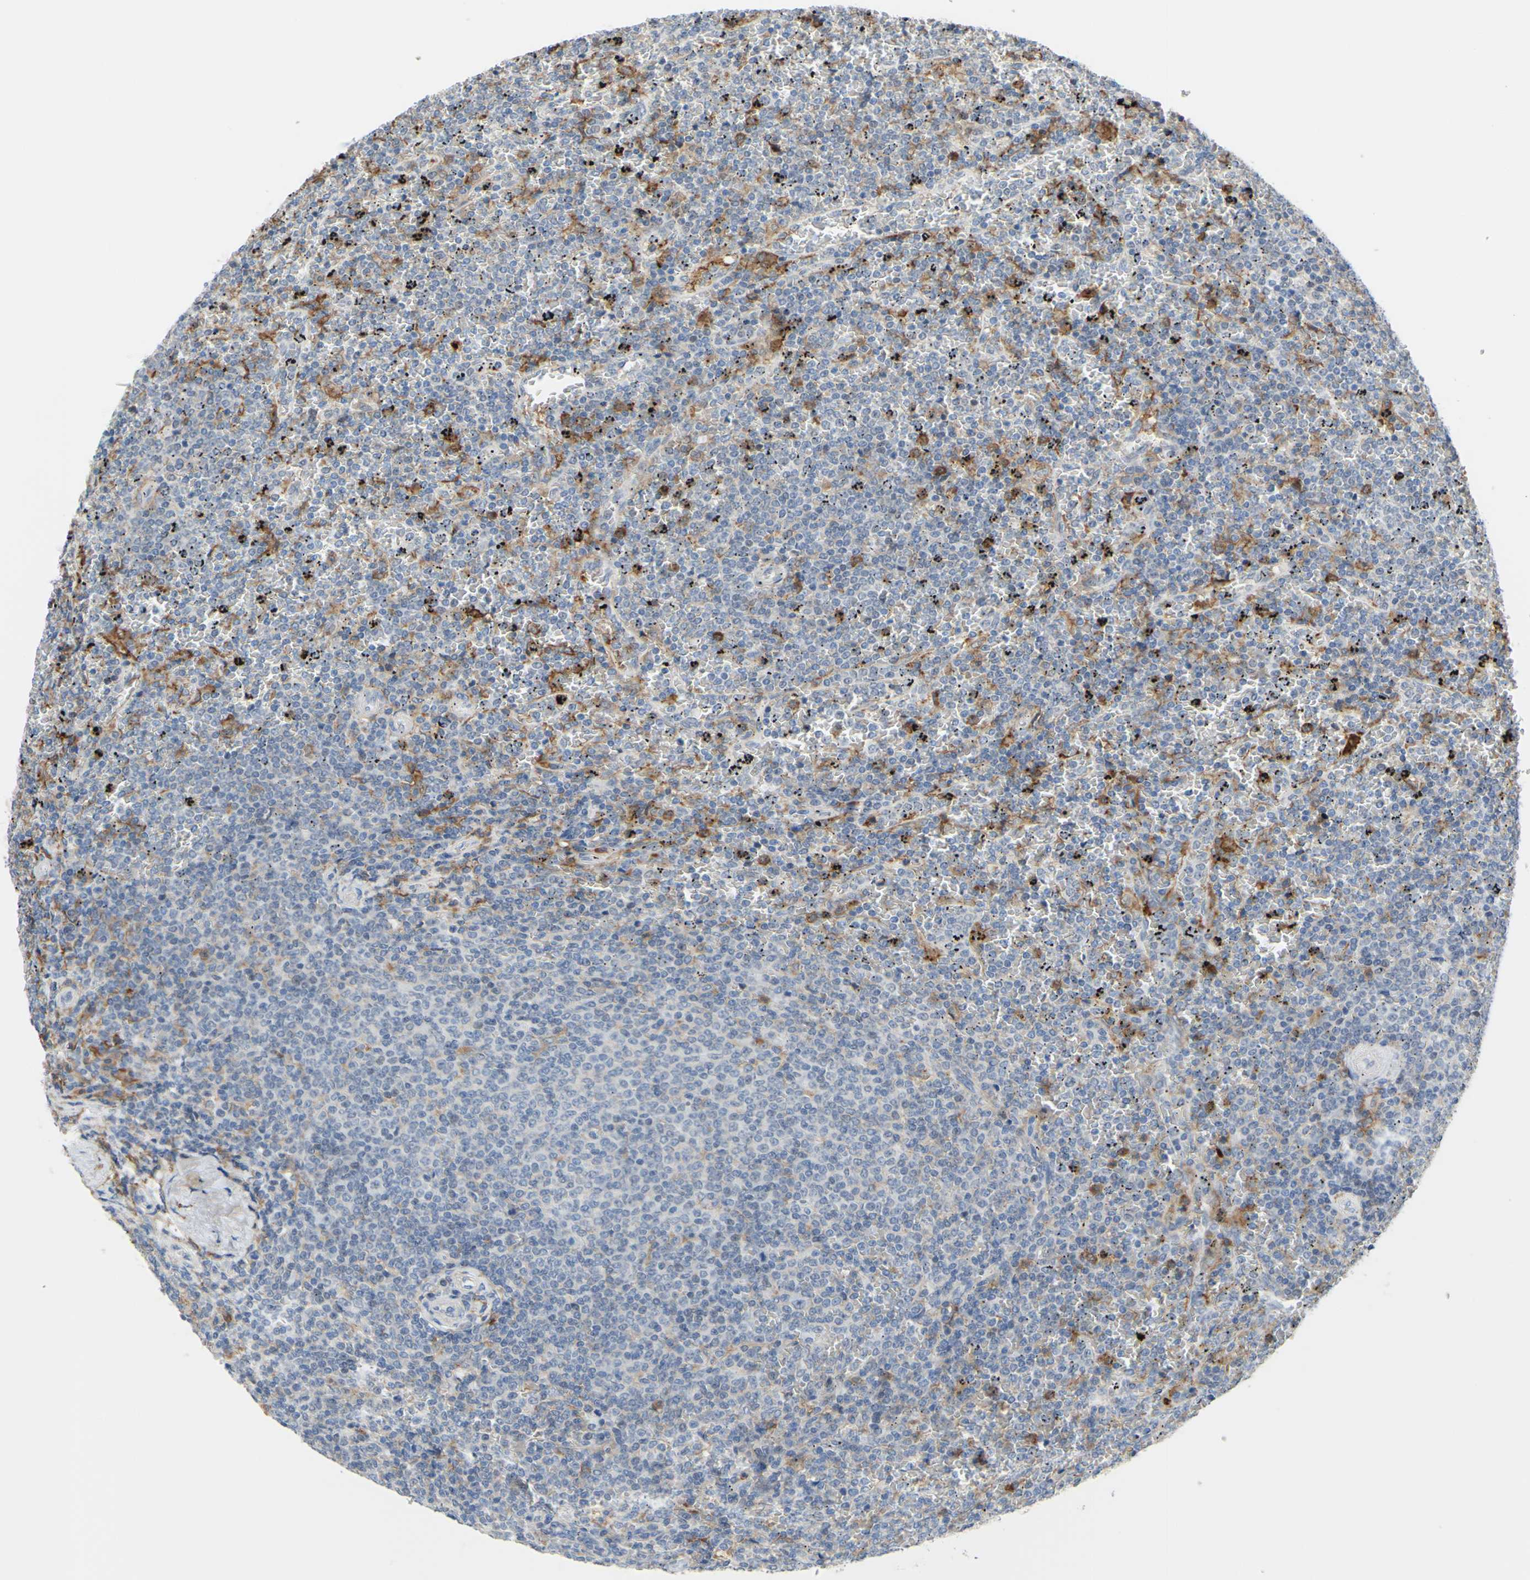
{"staining": {"intensity": "negative", "quantity": "none", "location": "none"}, "tissue": "lymphoma", "cell_type": "Tumor cells", "image_type": "cancer", "snomed": [{"axis": "morphology", "description": "Malignant lymphoma, non-Hodgkin's type, Low grade"}, {"axis": "topography", "description": "Spleen"}], "caption": "An image of malignant lymphoma, non-Hodgkin's type (low-grade) stained for a protein reveals no brown staining in tumor cells.", "gene": "FCGR2A", "patient": {"sex": "female", "age": 77}}